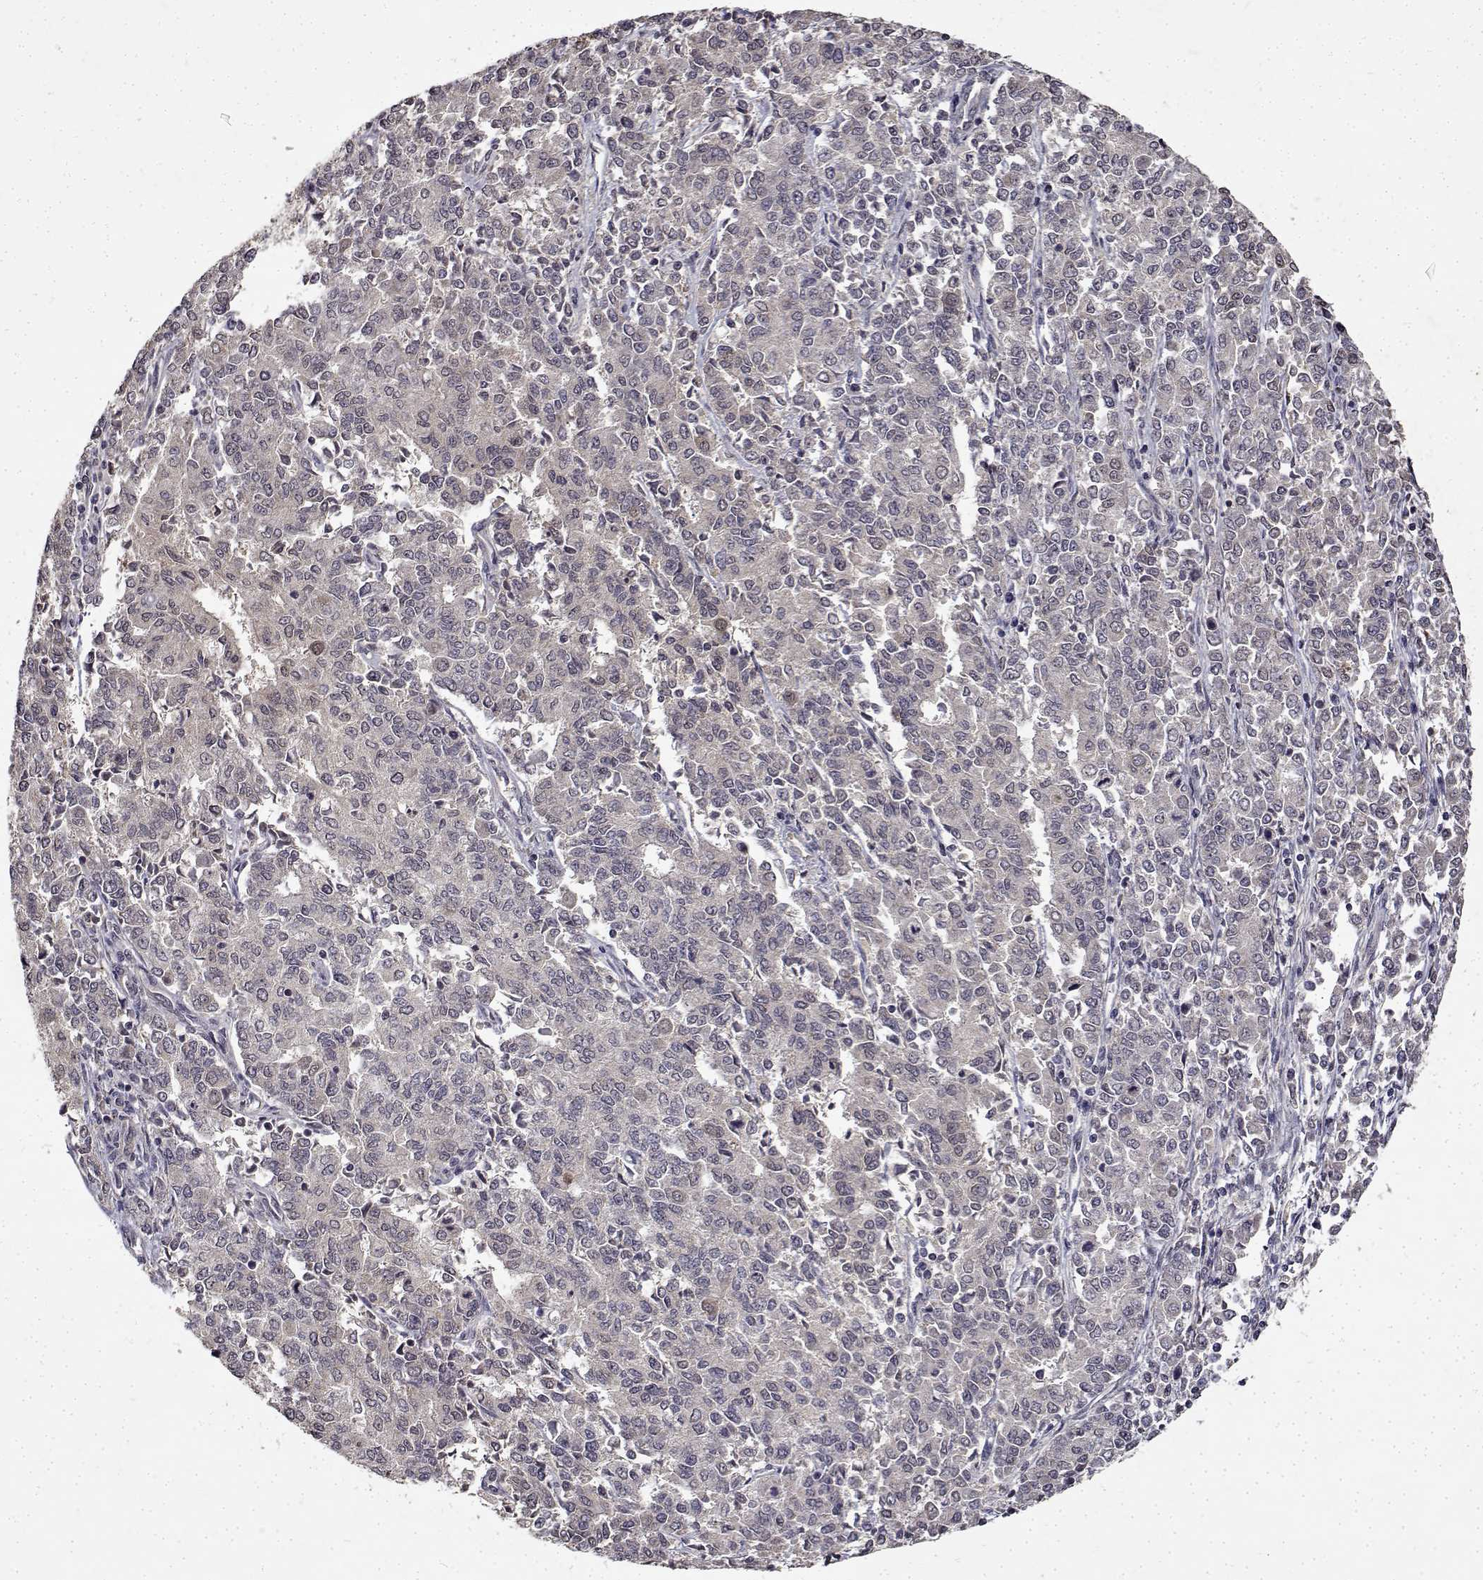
{"staining": {"intensity": "negative", "quantity": "none", "location": "none"}, "tissue": "endometrial cancer", "cell_type": "Tumor cells", "image_type": "cancer", "snomed": [{"axis": "morphology", "description": "Adenocarcinoma, NOS"}, {"axis": "topography", "description": "Endometrium"}], "caption": "IHC of endometrial cancer displays no staining in tumor cells.", "gene": "BDNF", "patient": {"sex": "female", "age": 50}}